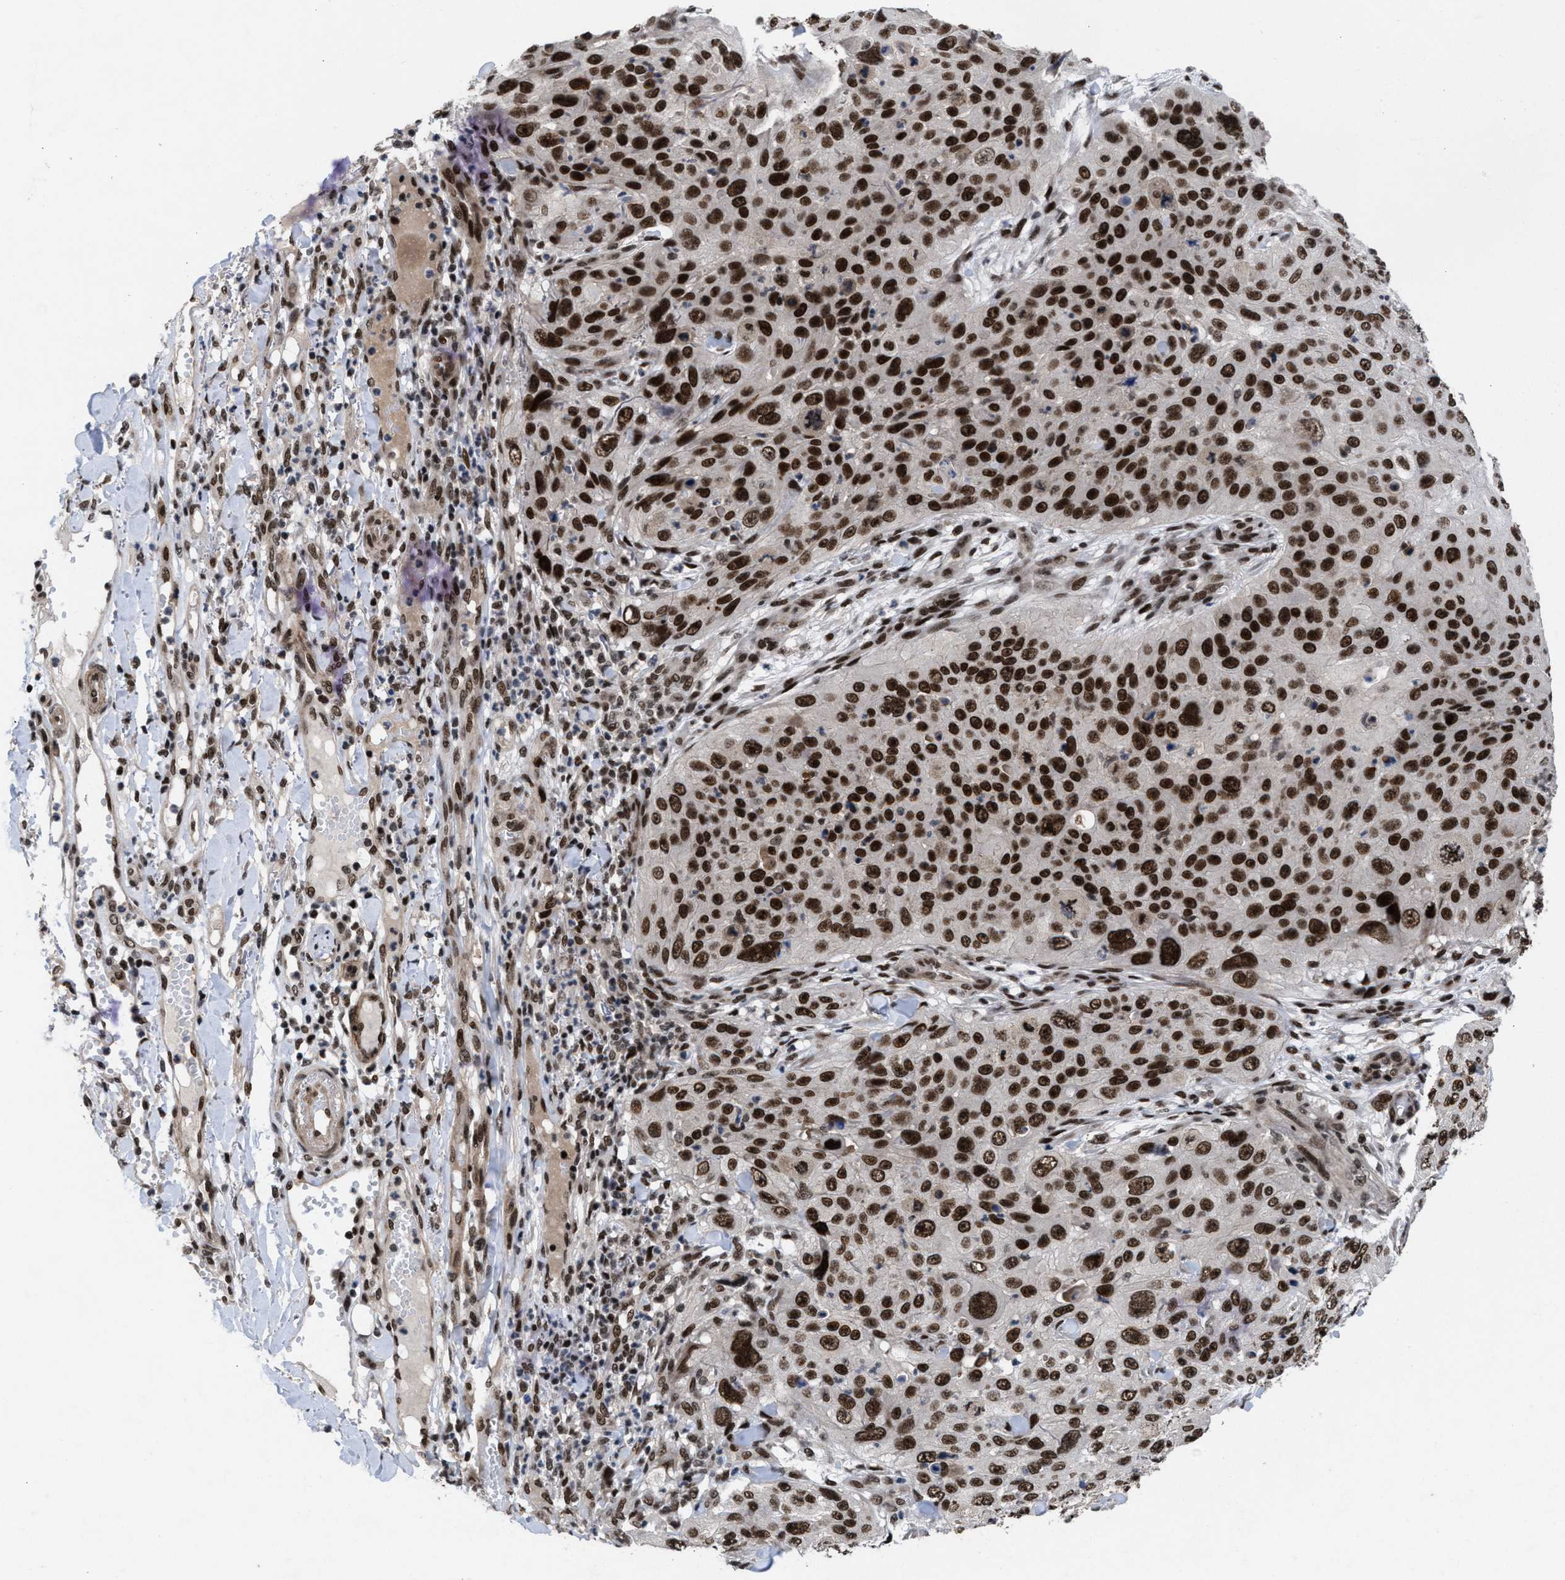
{"staining": {"intensity": "strong", "quantity": ">75%", "location": "nuclear"}, "tissue": "skin cancer", "cell_type": "Tumor cells", "image_type": "cancer", "snomed": [{"axis": "morphology", "description": "Squamous cell carcinoma, NOS"}, {"axis": "topography", "description": "Skin"}], "caption": "Skin cancer (squamous cell carcinoma) tissue demonstrates strong nuclear positivity in about >75% of tumor cells", "gene": "WIZ", "patient": {"sex": "female", "age": 80}}